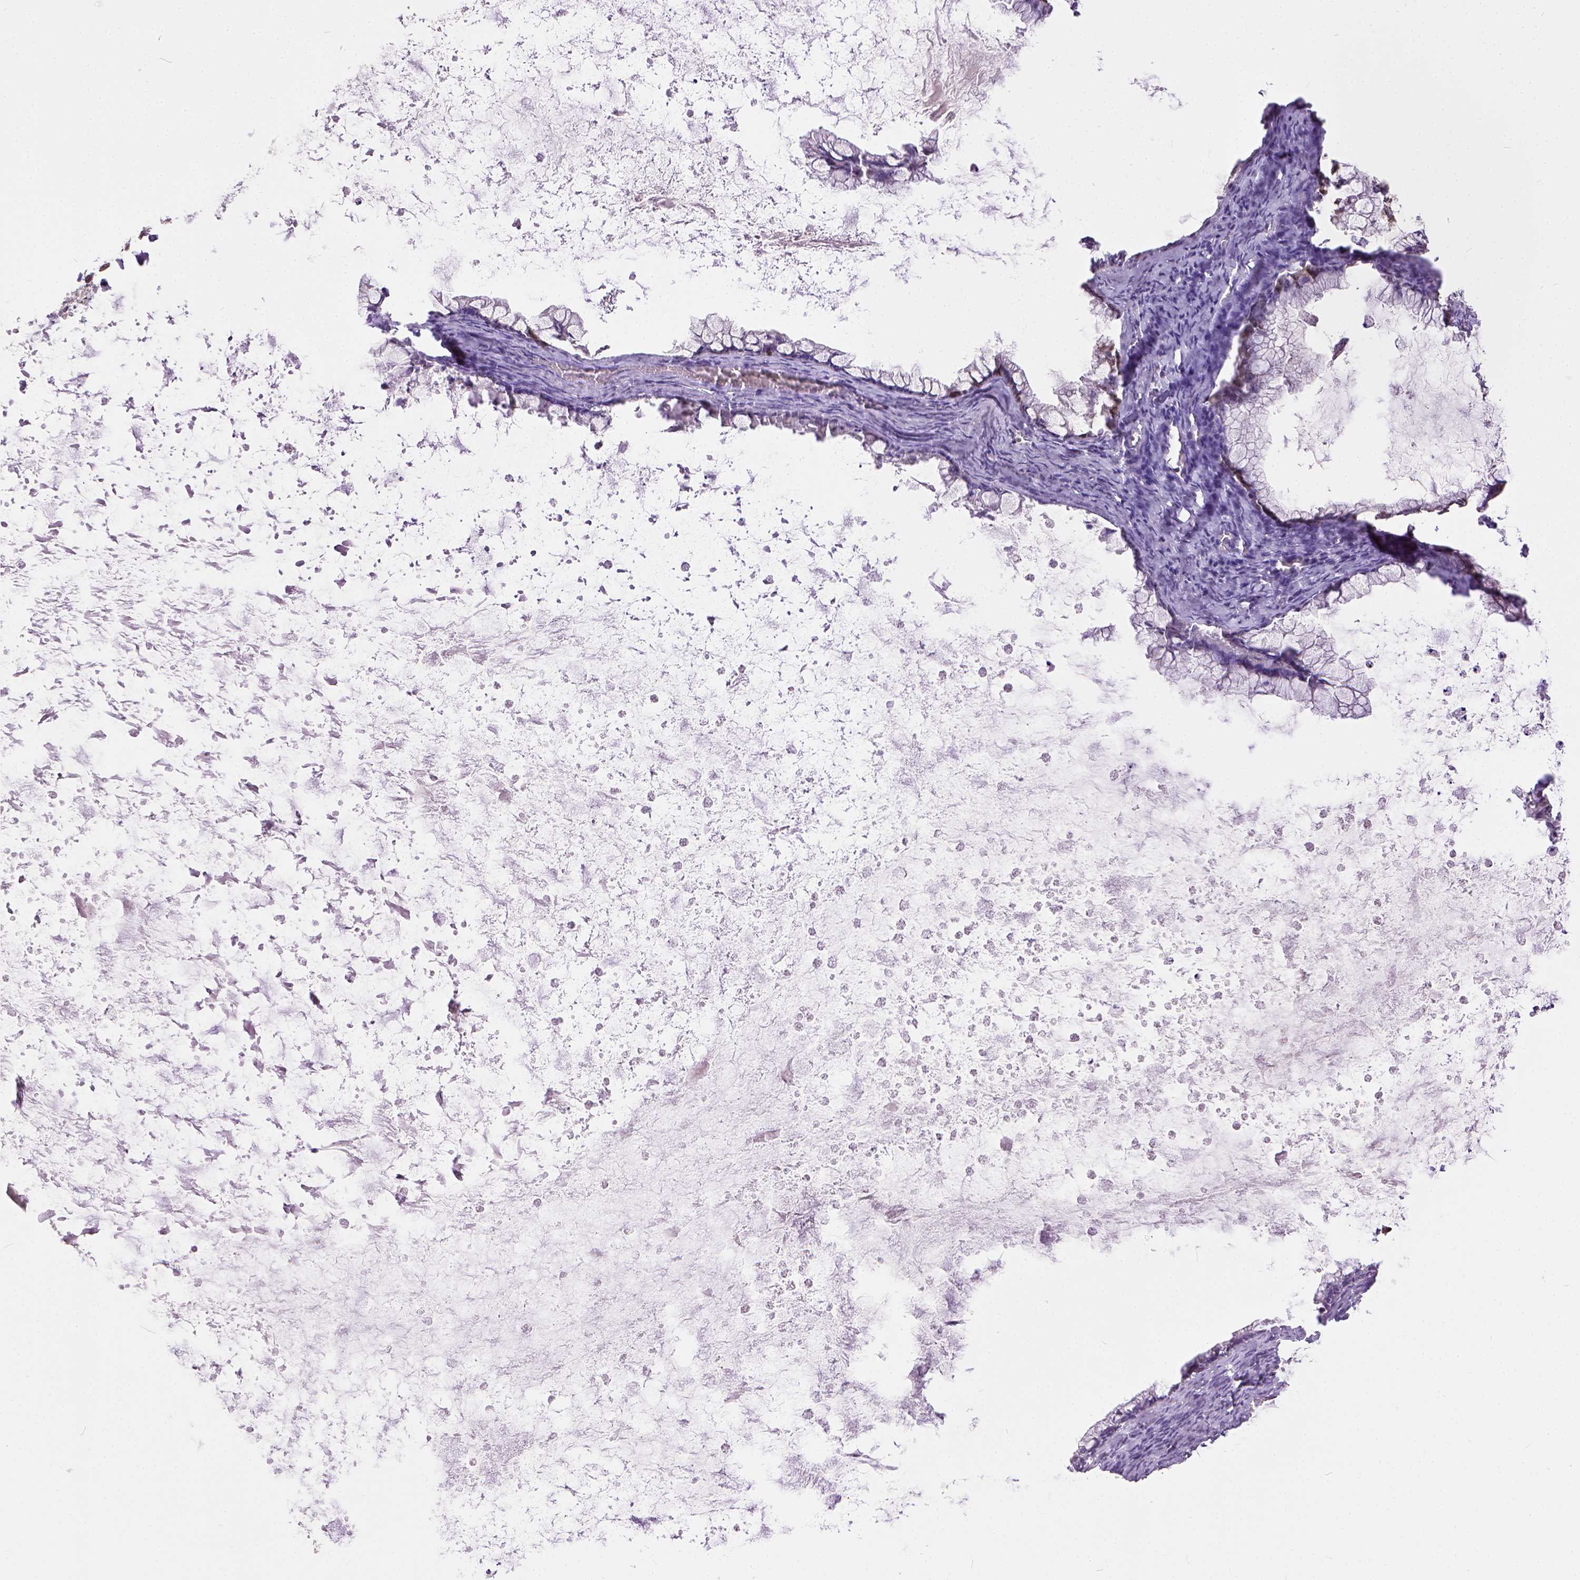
{"staining": {"intensity": "moderate", "quantity": ">75%", "location": "nuclear"}, "tissue": "ovarian cancer", "cell_type": "Tumor cells", "image_type": "cancer", "snomed": [{"axis": "morphology", "description": "Cystadenocarcinoma, mucinous, NOS"}, {"axis": "topography", "description": "Ovary"}], "caption": "Ovarian mucinous cystadenocarcinoma stained with DAB (3,3'-diaminobenzidine) immunohistochemistry reveals medium levels of moderate nuclear expression in about >75% of tumor cells.", "gene": "ERCC1", "patient": {"sex": "female", "age": 67}}